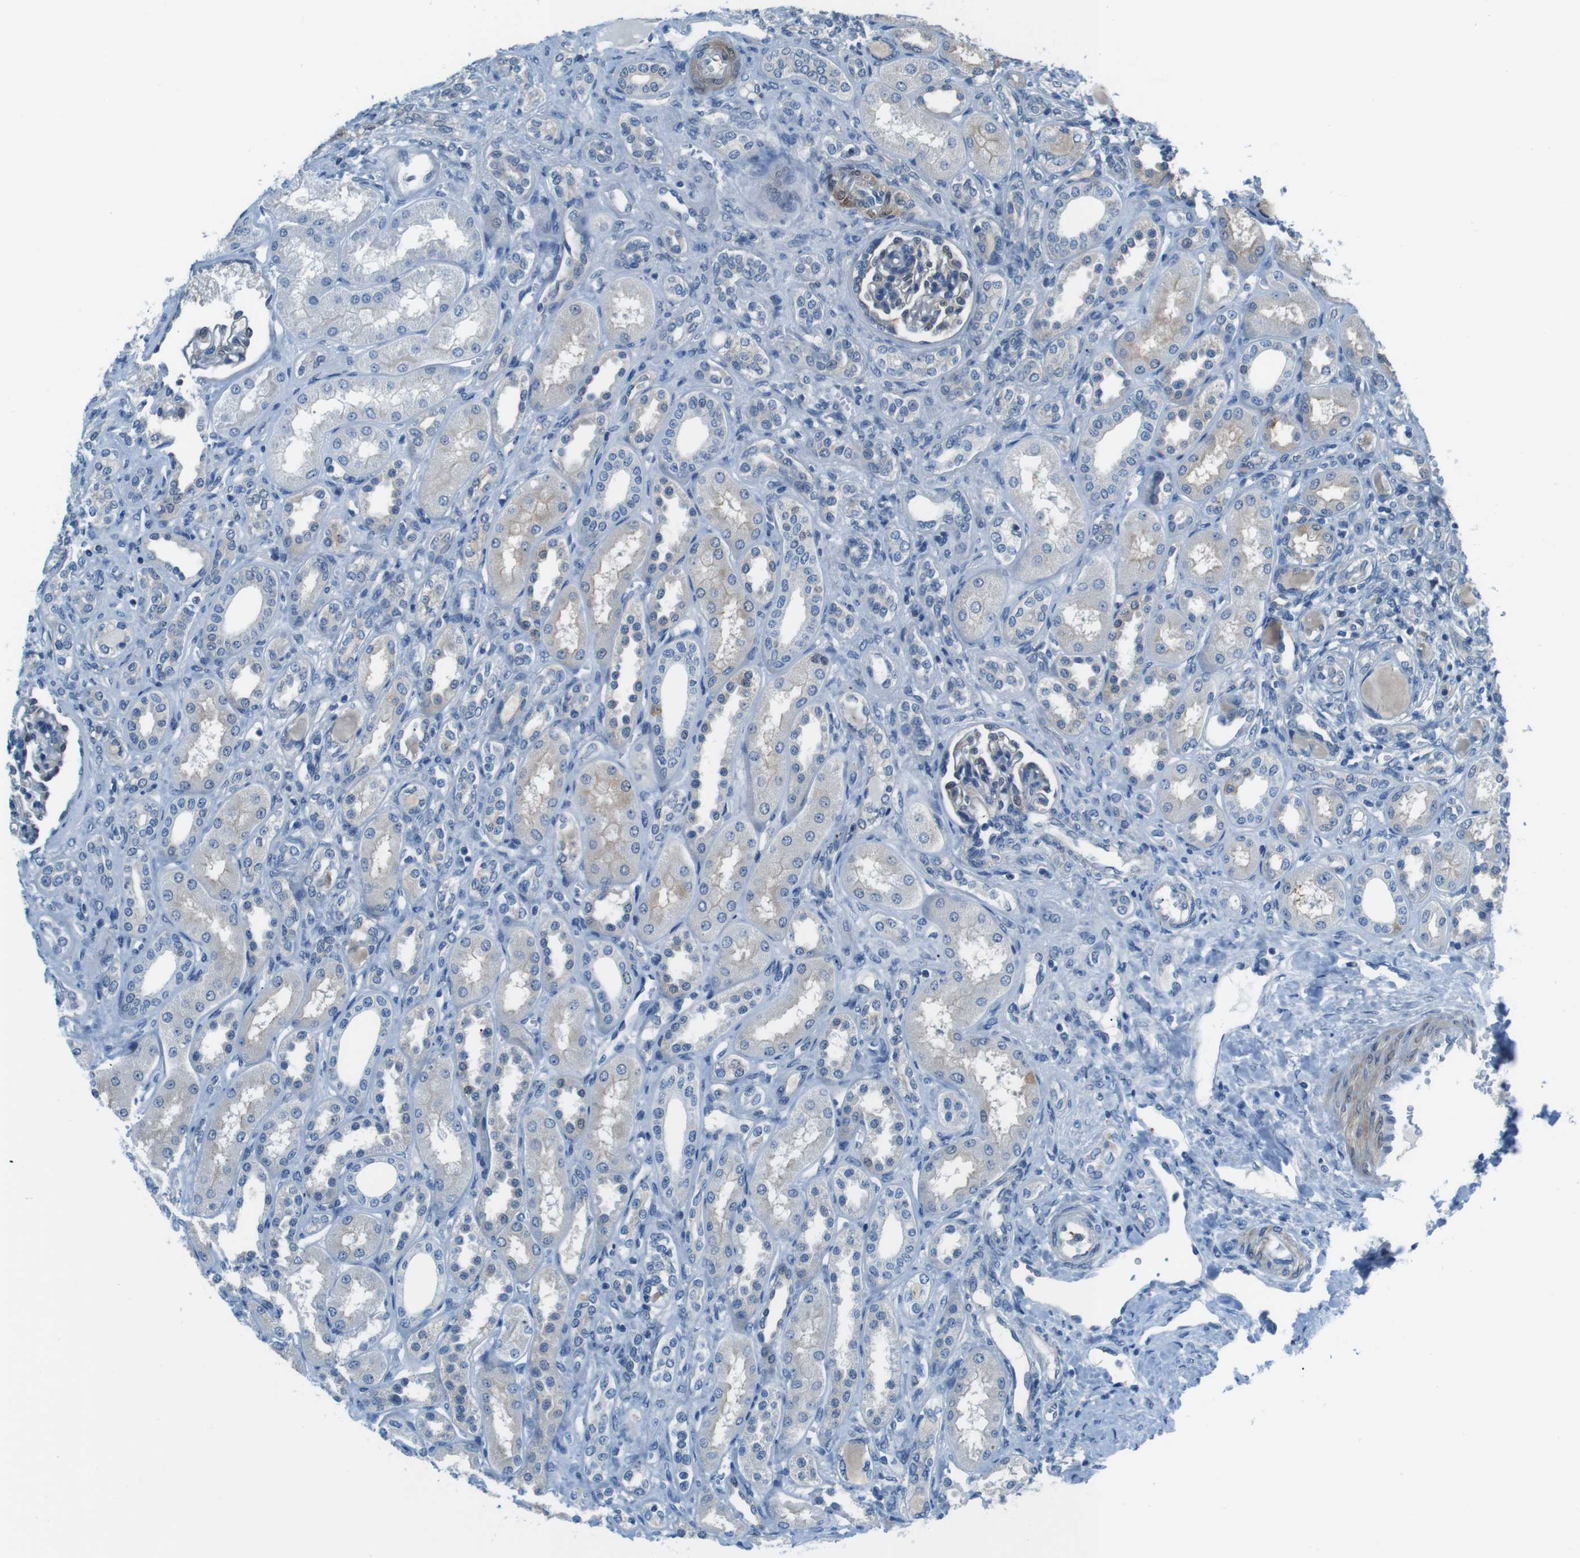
{"staining": {"intensity": "moderate", "quantity": "<25%", "location": "cytoplasmic/membranous,nuclear"}, "tissue": "kidney", "cell_type": "Cells in glomeruli", "image_type": "normal", "snomed": [{"axis": "morphology", "description": "Normal tissue, NOS"}, {"axis": "topography", "description": "Kidney"}], "caption": "Cells in glomeruli exhibit low levels of moderate cytoplasmic/membranous,nuclear expression in approximately <25% of cells in benign kidney.", "gene": "NANOS2", "patient": {"sex": "male", "age": 7}}